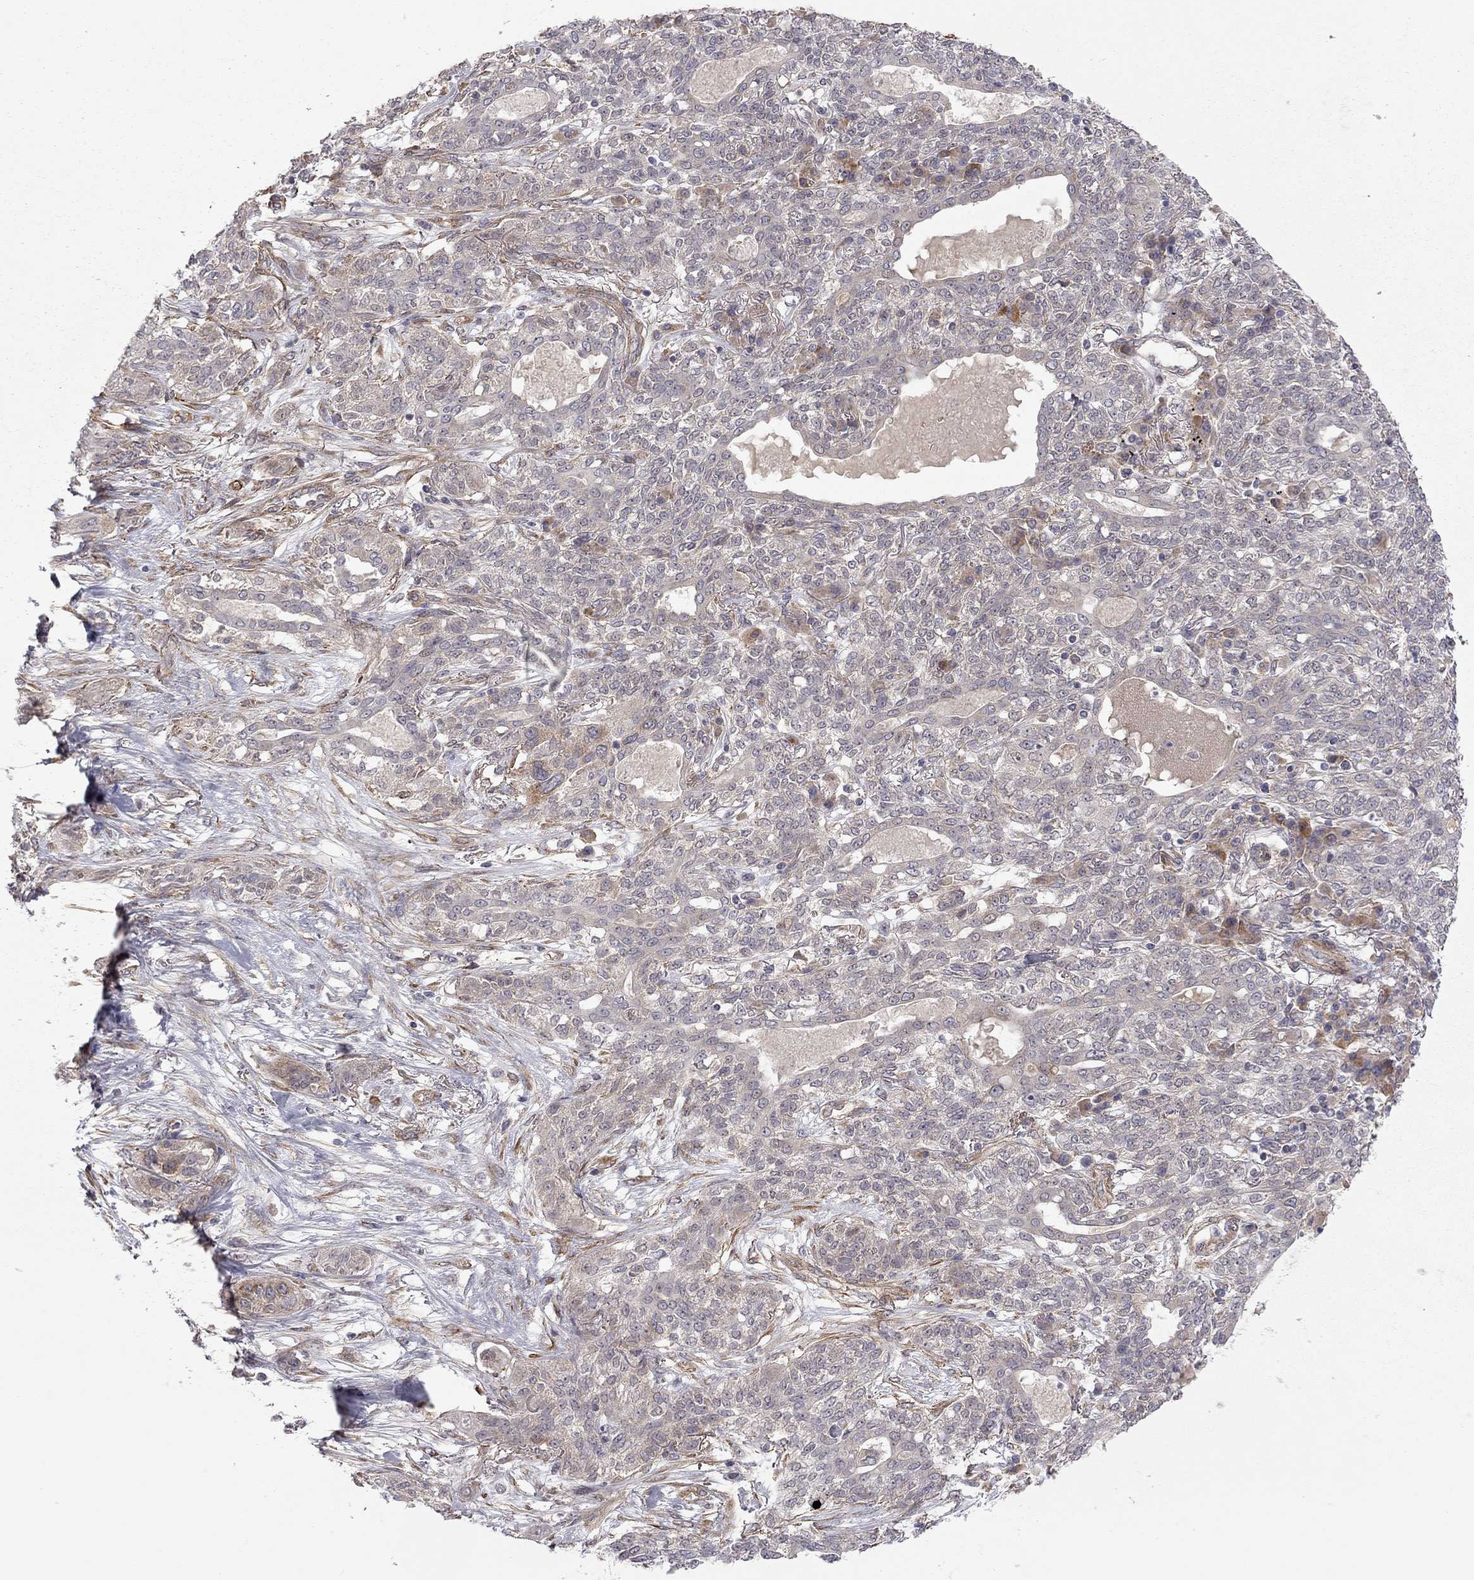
{"staining": {"intensity": "moderate", "quantity": "<25%", "location": "cytoplasmic/membranous"}, "tissue": "lung cancer", "cell_type": "Tumor cells", "image_type": "cancer", "snomed": [{"axis": "morphology", "description": "Squamous cell carcinoma, NOS"}, {"axis": "topography", "description": "Lung"}], "caption": "Immunohistochemistry of human lung squamous cell carcinoma displays low levels of moderate cytoplasmic/membranous positivity in about <25% of tumor cells.", "gene": "EXOC3L2", "patient": {"sex": "female", "age": 70}}